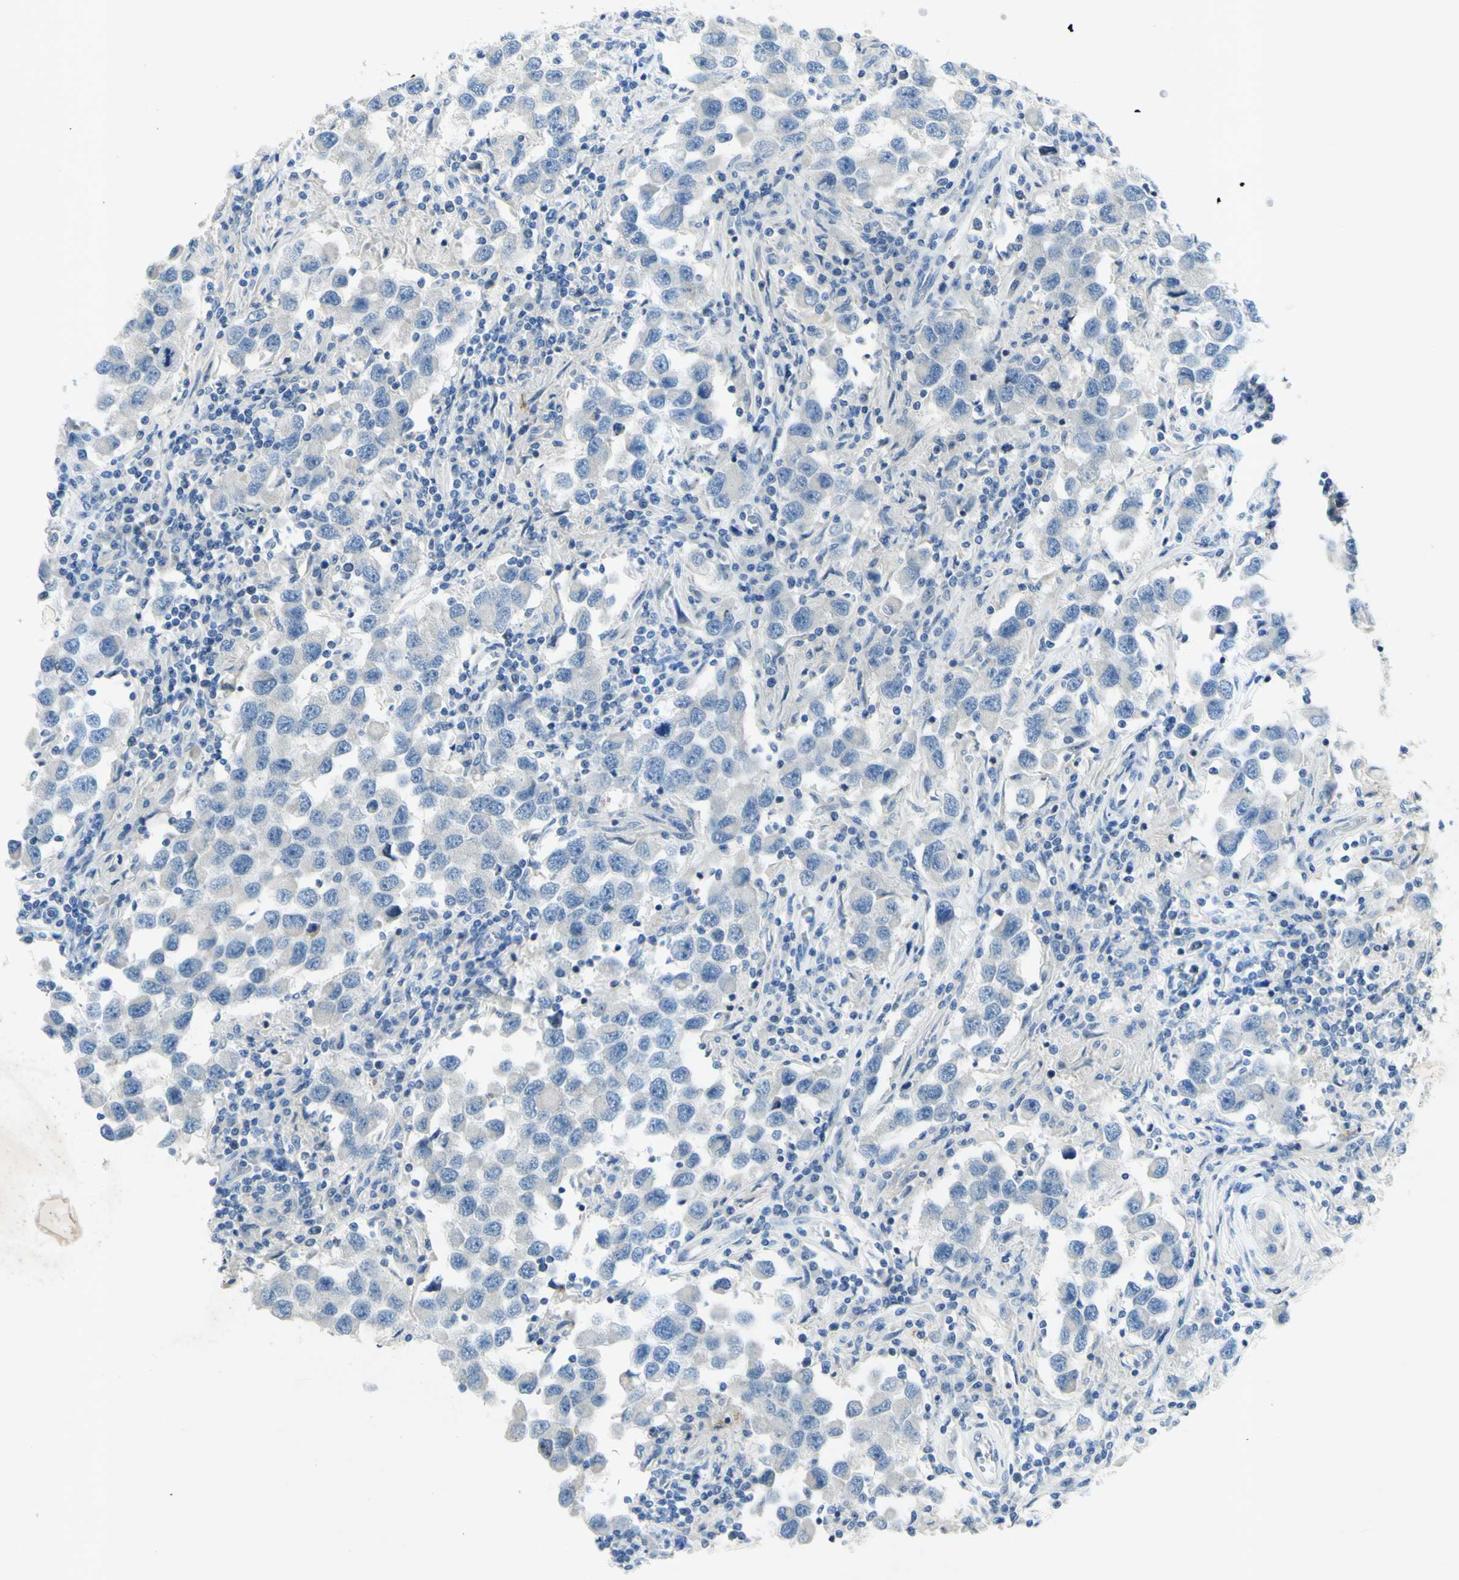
{"staining": {"intensity": "negative", "quantity": "none", "location": "none"}, "tissue": "testis cancer", "cell_type": "Tumor cells", "image_type": "cancer", "snomed": [{"axis": "morphology", "description": "Carcinoma, Embryonal, NOS"}, {"axis": "topography", "description": "Testis"}], "caption": "A histopathology image of testis cancer stained for a protein exhibits no brown staining in tumor cells.", "gene": "GDF15", "patient": {"sex": "male", "age": 21}}